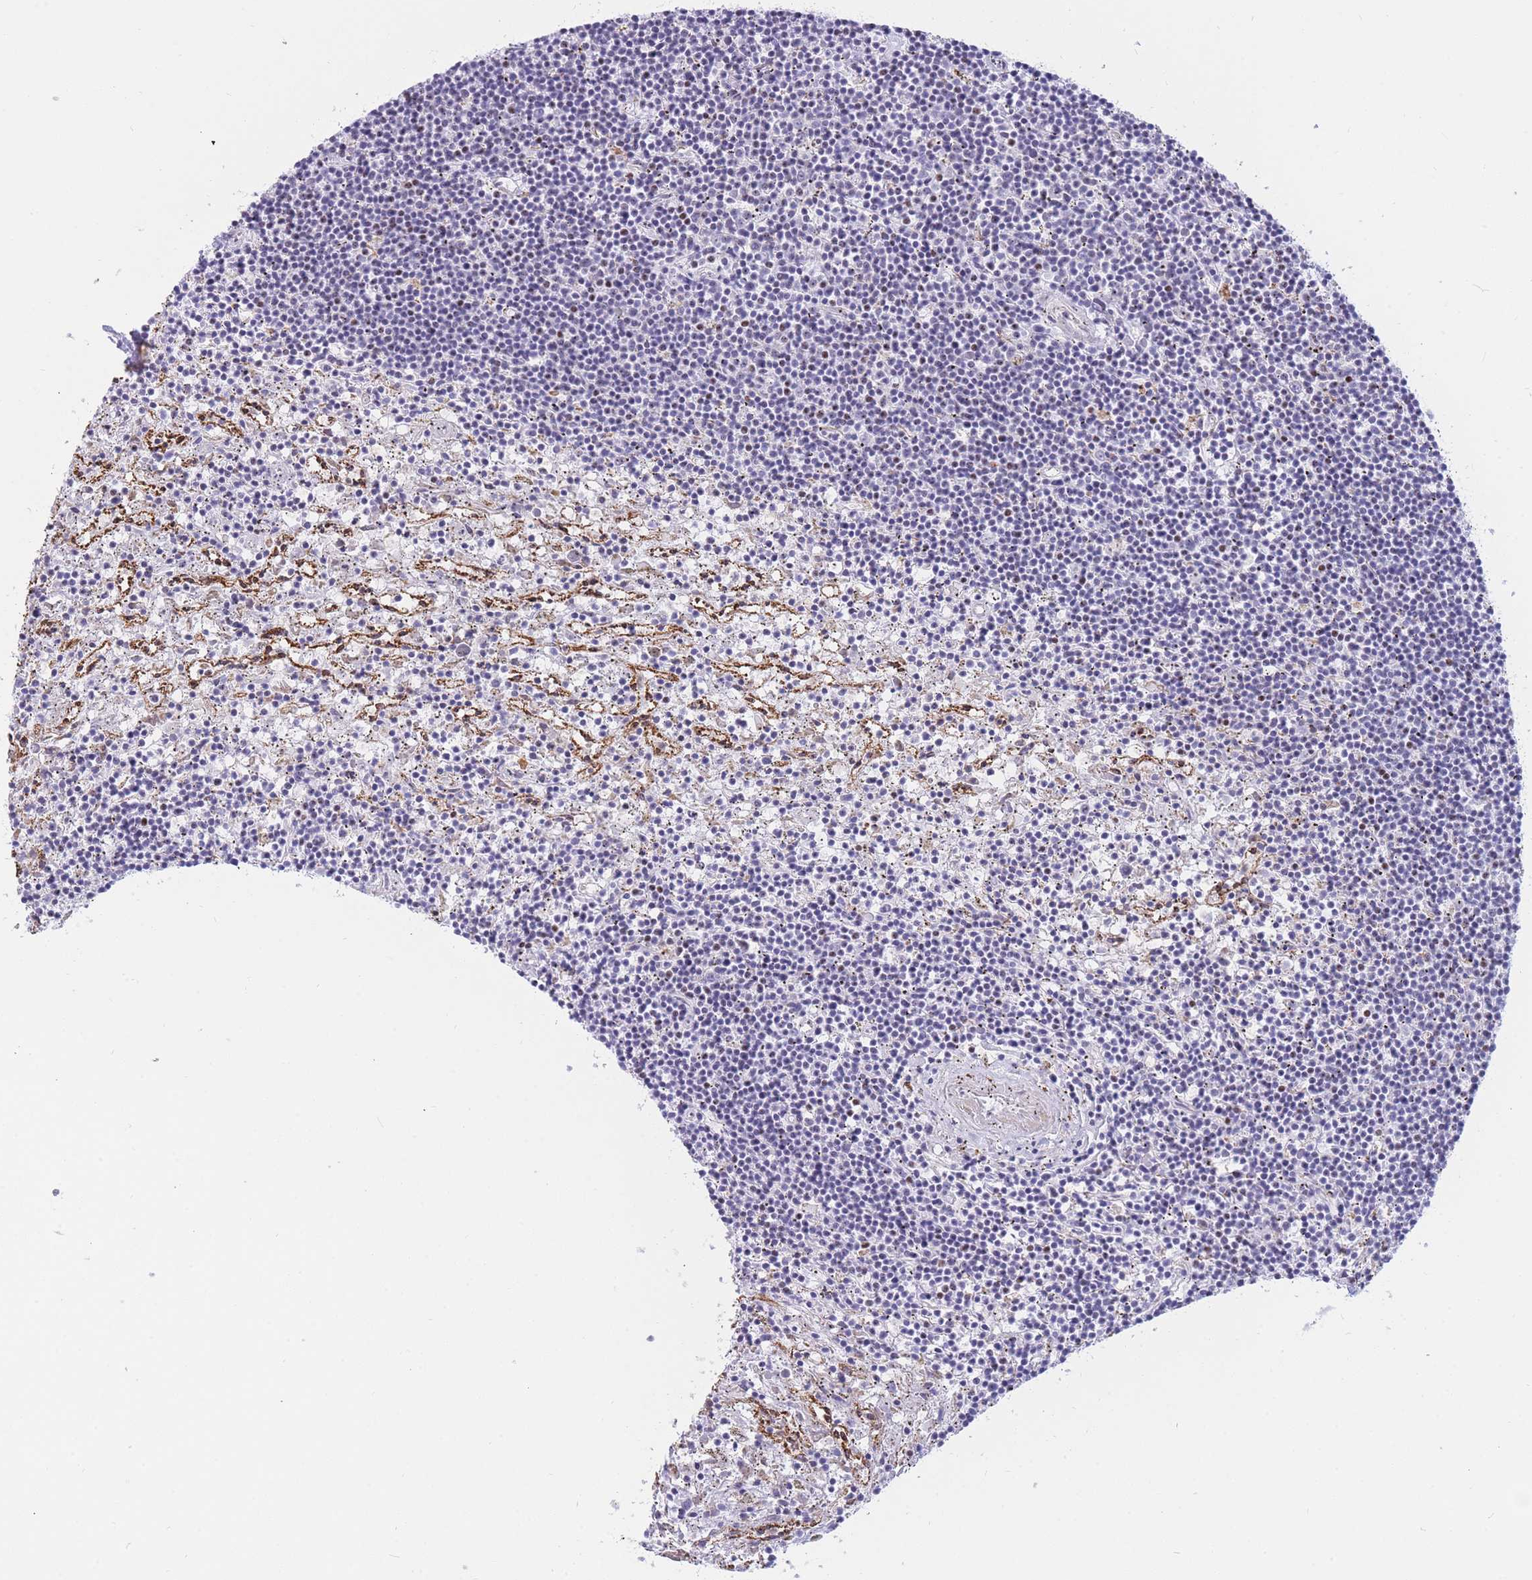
{"staining": {"intensity": "negative", "quantity": "none", "location": "none"}, "tissue": "lymphoma", "cell_type": "Tumor cells", "image_type": "cancer", "snomed": [{"axis": "morphology", "description": "Malignant lymphoma, non-Hodgkin's type, Low grade"}, {"axis": "topography", "description": "Spleen"}], "caption": "High magnification brightfield microscopy of lymphoma stained with DAB (3,3'-diaminobenzidine) (brown) and counterstained with hematoxylin (blue): tumor cells show no significant positivity.", "gene": "FAM153A", "patient": {"sex": "male", "age": 76}}